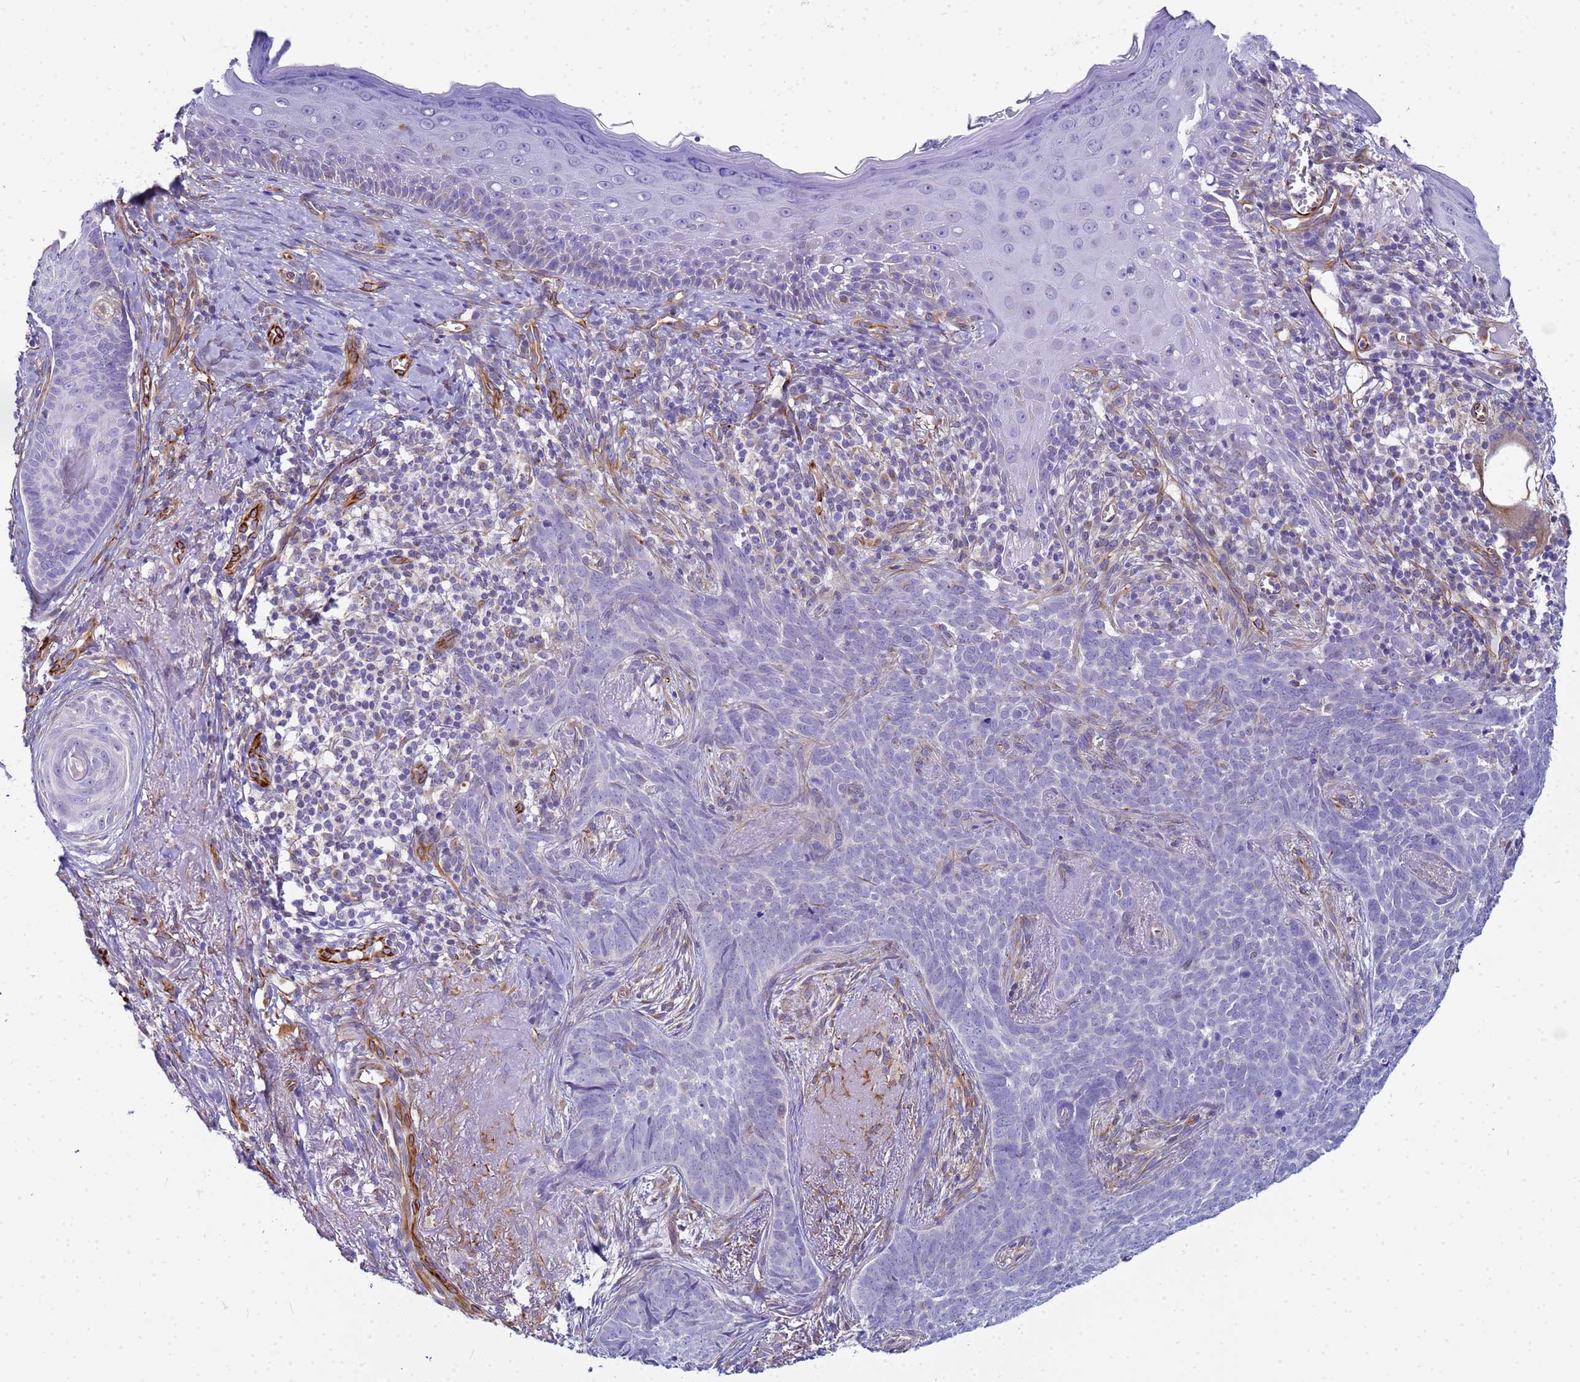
{"staining": {"intensity": "negative", "quantity": "none", "location": "none"}, "tissue": "skin cancer", "cell_type": "Tumor cells", "image_type": "cancer", "snomed": [{"axis": "morphology", "description": "Basal cell carcinoma"}, {"axis": "topography", "description": "Skin"}], "caption": "An immunohistochemistry photomicrograph of skin cancer is shown. There is no staining in tumor cells of skin cancer.", "gene": "UBXN2B", "patient": {"sex": "female", "age": 76}}